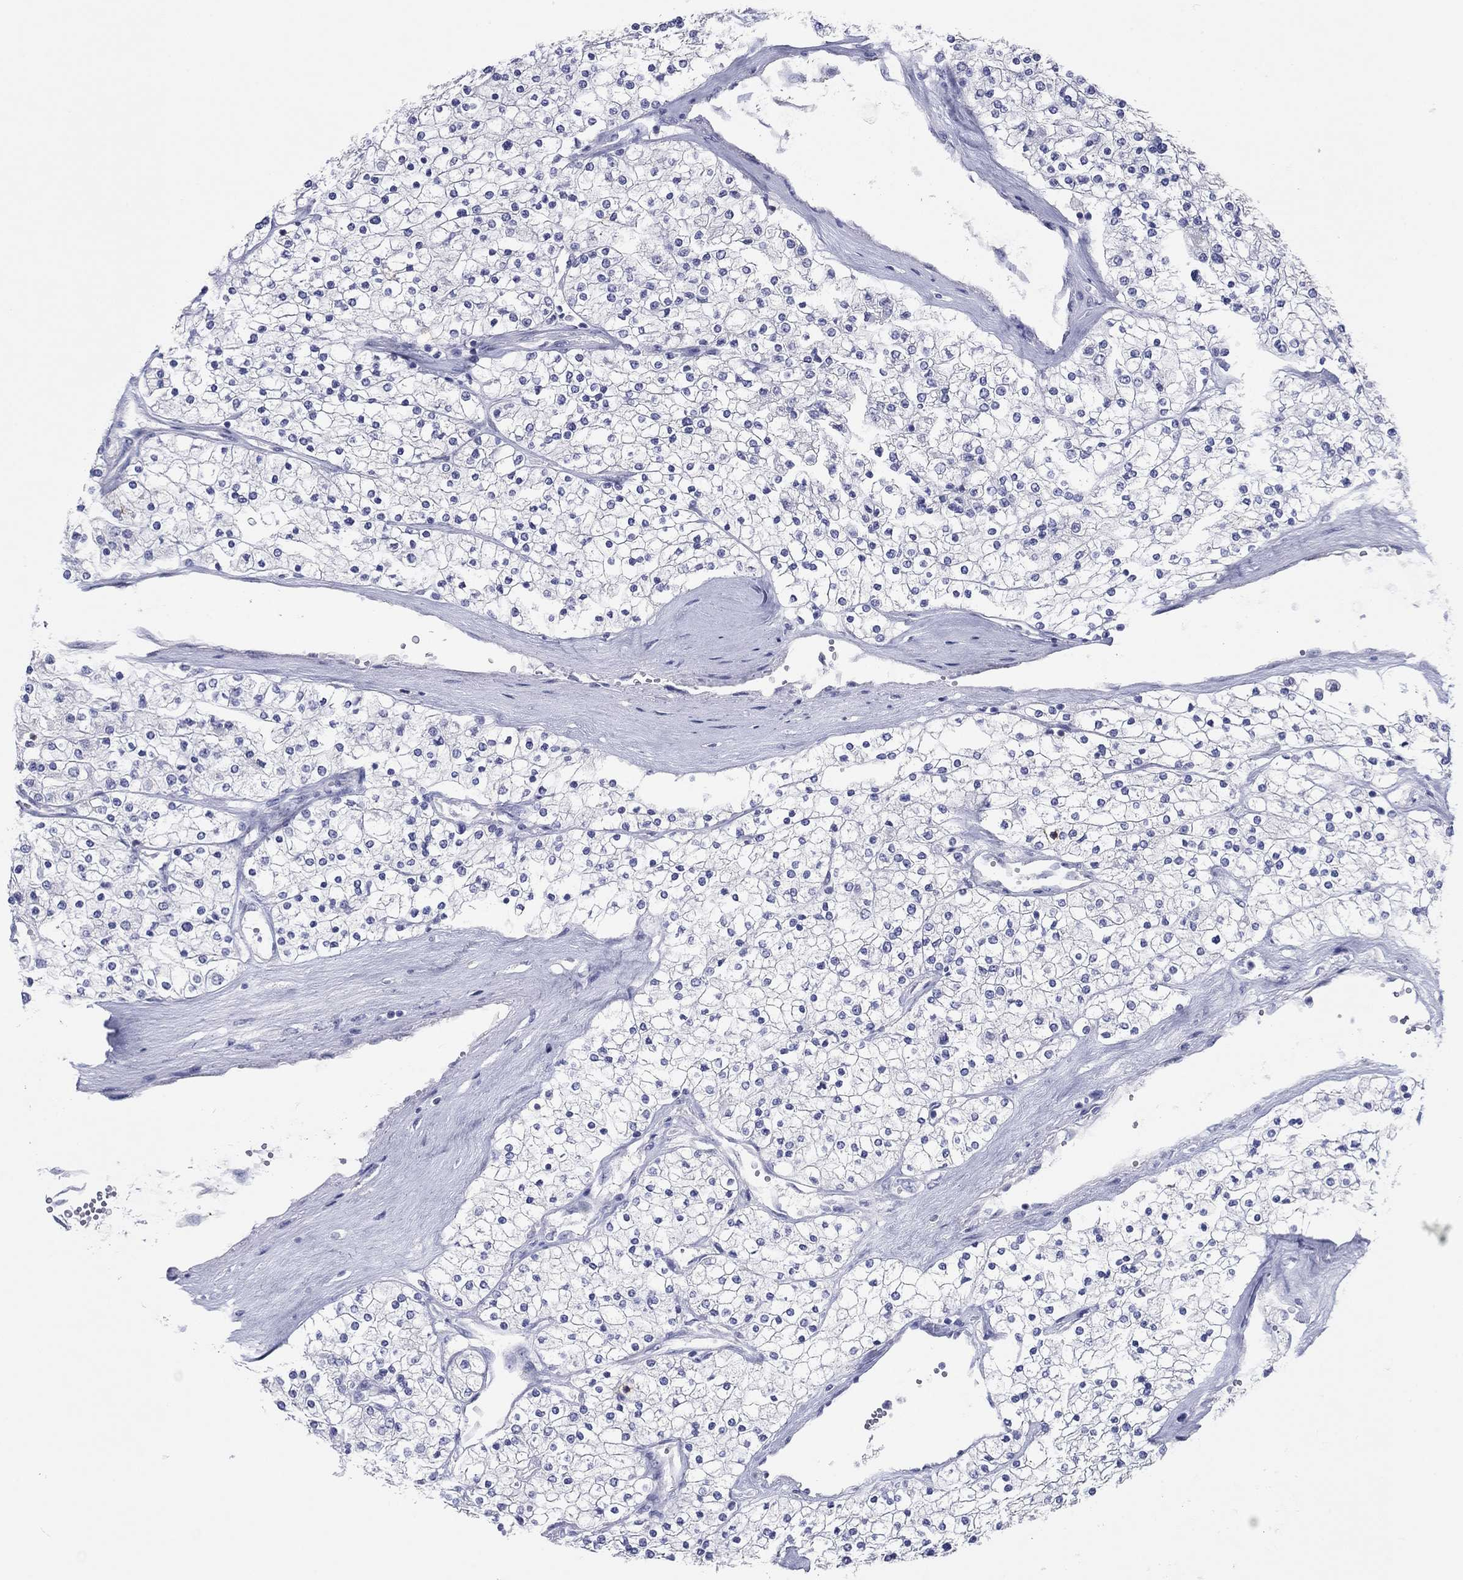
{"staining": {"intensity": "negative", "quantity": "none", "location": "none"}, "tissue": "renal cancer", "cell_type": "Tumor cells", "image_type": "cancer", "snomed": [{"axis": "morphology", "description": "Adenocarcinoma, NOS"}, {"axis": "topography", "description": "Kidney"}], "caption": "A micrograph of renal cancer stained for a protein reveals no brown staining in tumor cells.", "gene": "ITGAE", "patient": {"sex": "male", "age": 80}}